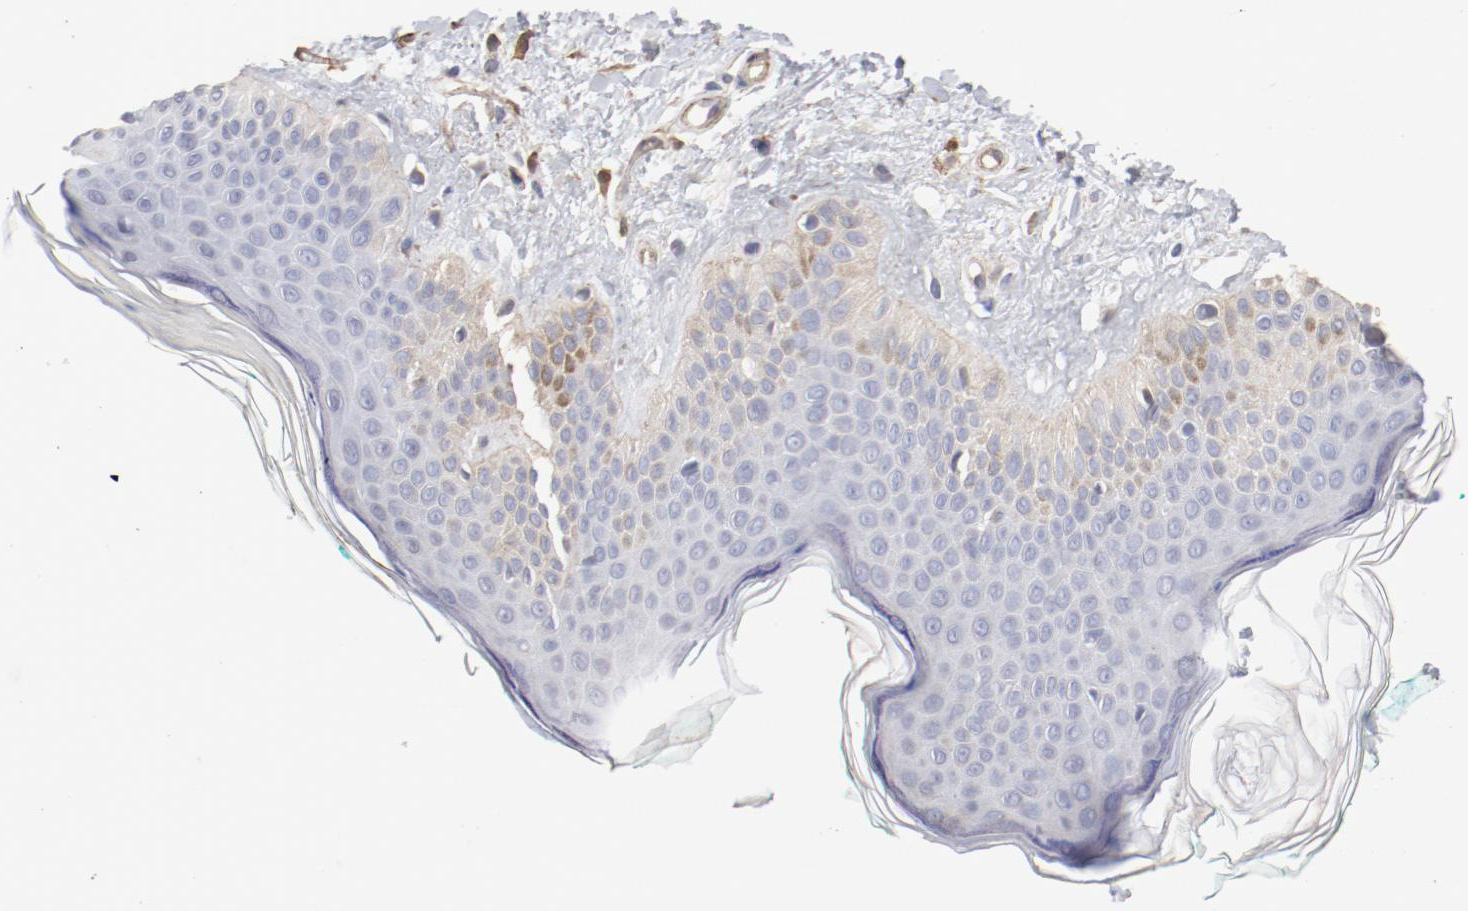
{"staining": {"intensity": "strong", "quantity": ">75%", "location": "cytoplasmic/membranous"}, "tissue": "skin", "cell_type": "Fibroblasts", "image_type": "normal", "snomed": [{"axis": "morphology", "description": "Normal tissue, NOS"}, {"axis": "topography", "description": "Skin"}], "caption": "Immunohistochemistry (IHC) micrograph of normal skin: skin stained using IHC reveals high levels of strong protein expression localized specifically in the cytoplasmic/membranous of fibroblasts, appearing as a cytoplasmic/membranous brown color.", "gene": "MAGED4B", "patient": {"sex": "male", "age": 71}}